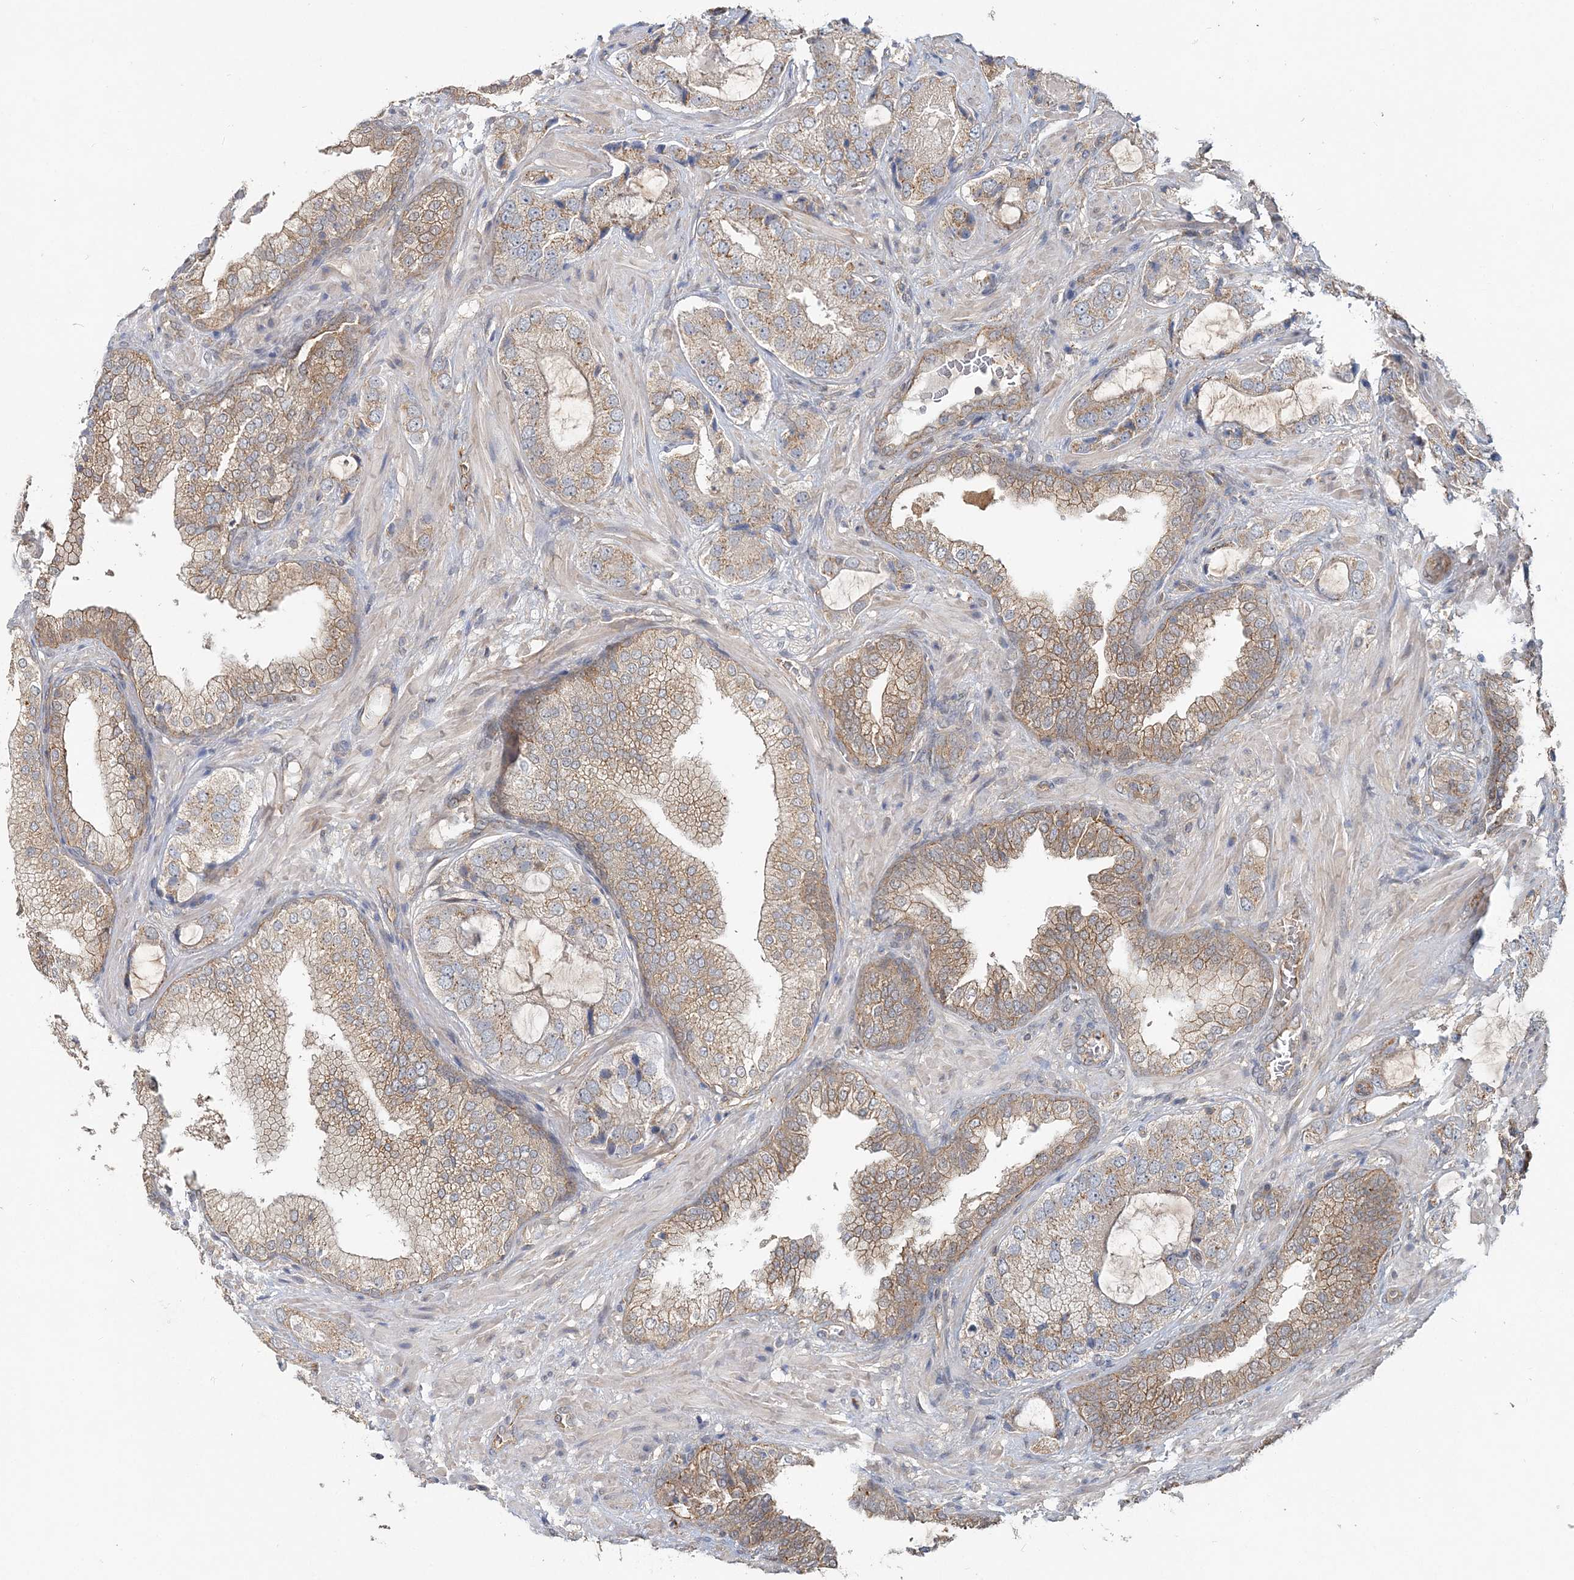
{"staining": {"intensity": "weak", "quantity": ">75%", "location": "cytoplasmic/membranous"}, "tissue": "prostate cancer", "cell_type": "Tumor cells", "image_type": "cancer", "snomed": [{"axis": "morphology", "description": "Normal tissue, NOS"}, {"axis": "morphology", "description": "Adenocarcinoma, High grade"}, {"axis": "topography", "description": "Prostate"}, {"axis": "topography", "description": "Peripheral nerve tissue"}], "caption": "This micrograph reveals prostate cancer stained with IHC to label a protein in brown. The cytoplasmic/membranous of tumor cells show weak positivity for the protein. Nuclei are counter-stained blue.", "gene": "MAT2B", "patient": {"sex": "male", "age": 59}}